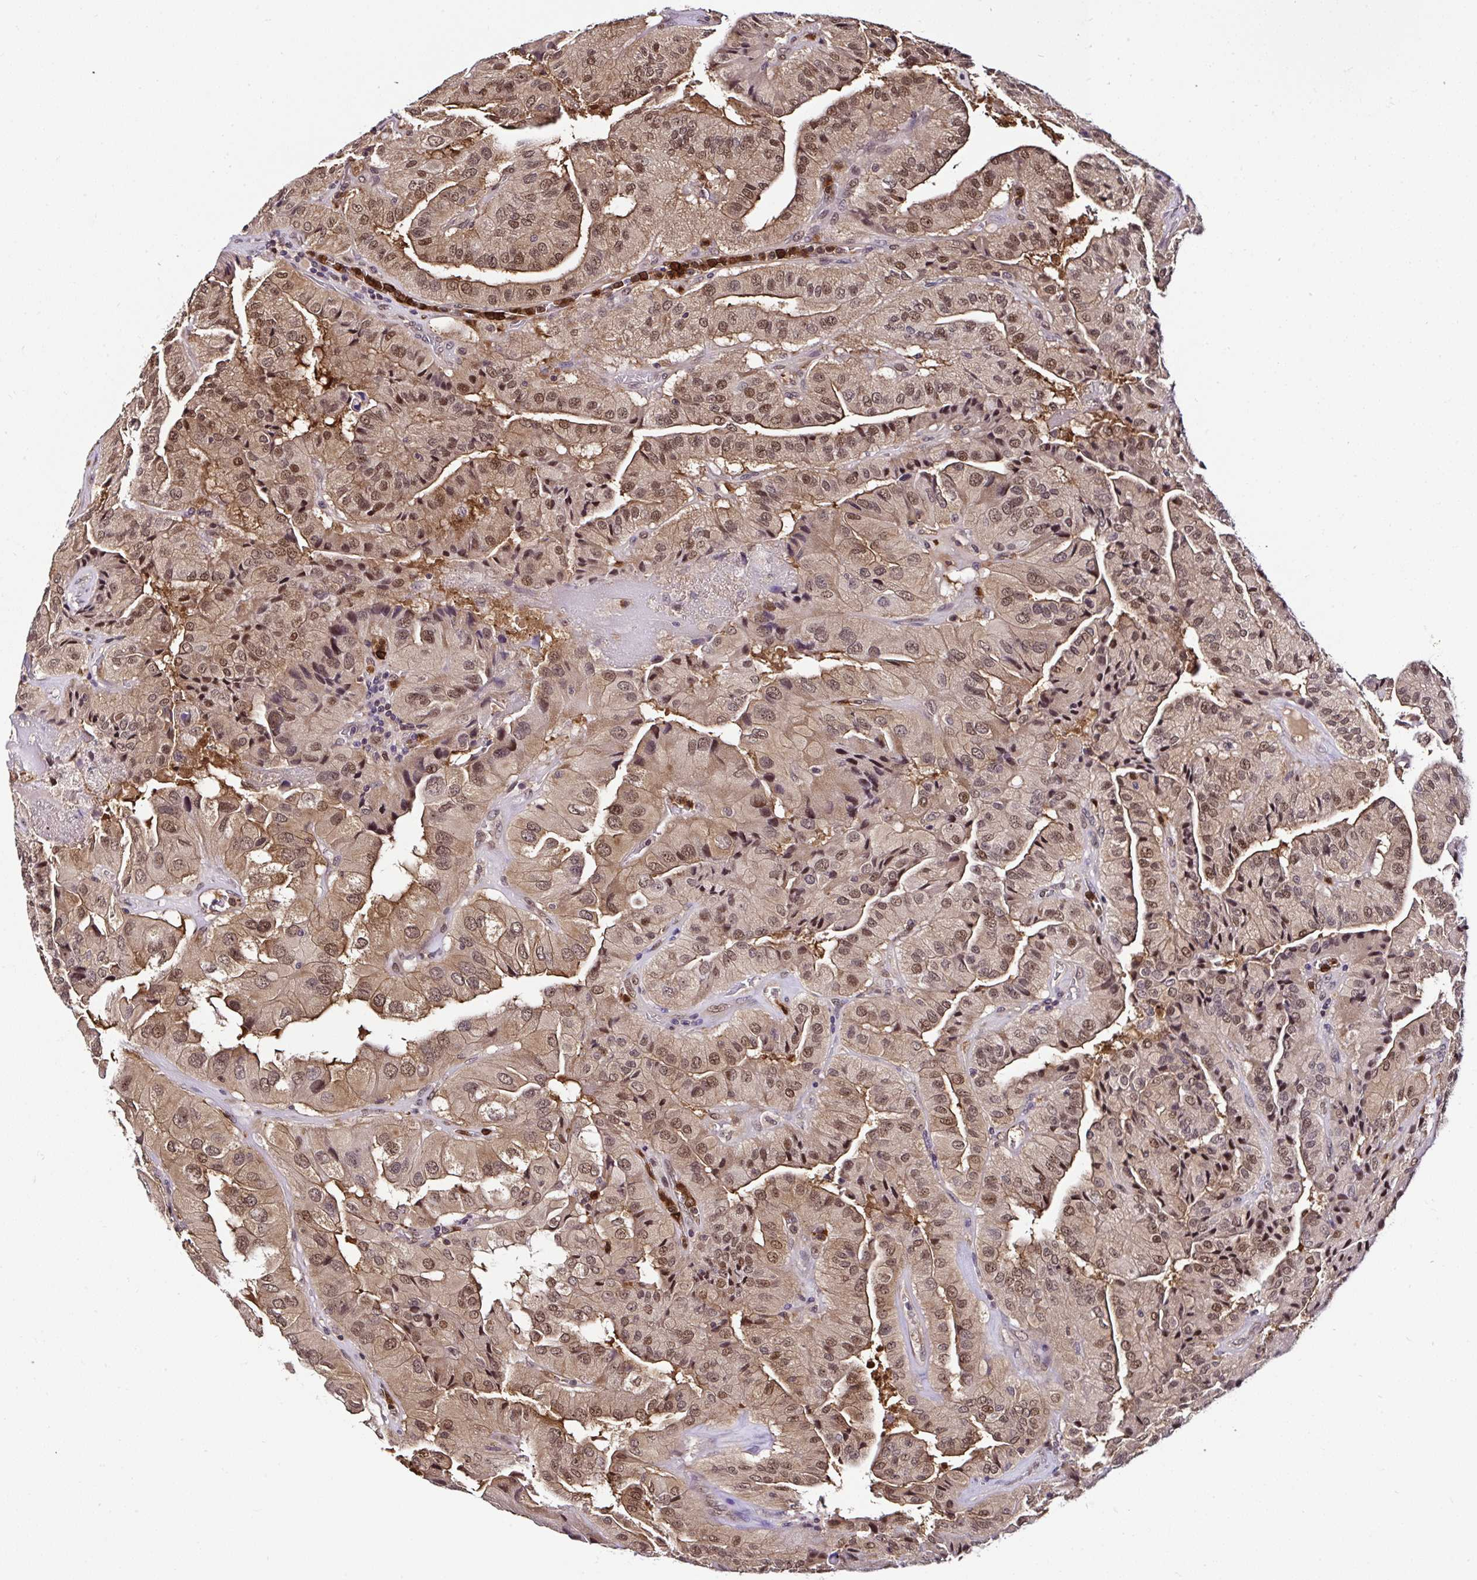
{"staining": {"intensity": "moderate", "quantity": ">75%", "location": "cytoplasmic/membranous,nuclear"}, "tissue": "thyroid cancer", "cell_type": "Tumor cells", "image_type": "cancer", "snomed": [{"axis": "morphology", "description": "Normal tissue, NOS"}, {"axis": "morphology", "description": "Papillary adenocarcinoma, NOS"}, {"axis": "topography", "description": "Thyroid gland"}], "caption": "Moderate cytoplasmic/membranous and nuclear positivity is identified in about >75% of tumor cells in thyroid cancer.", "gene": "PIN4", "patient": {"sex": "female", "age": 59}}